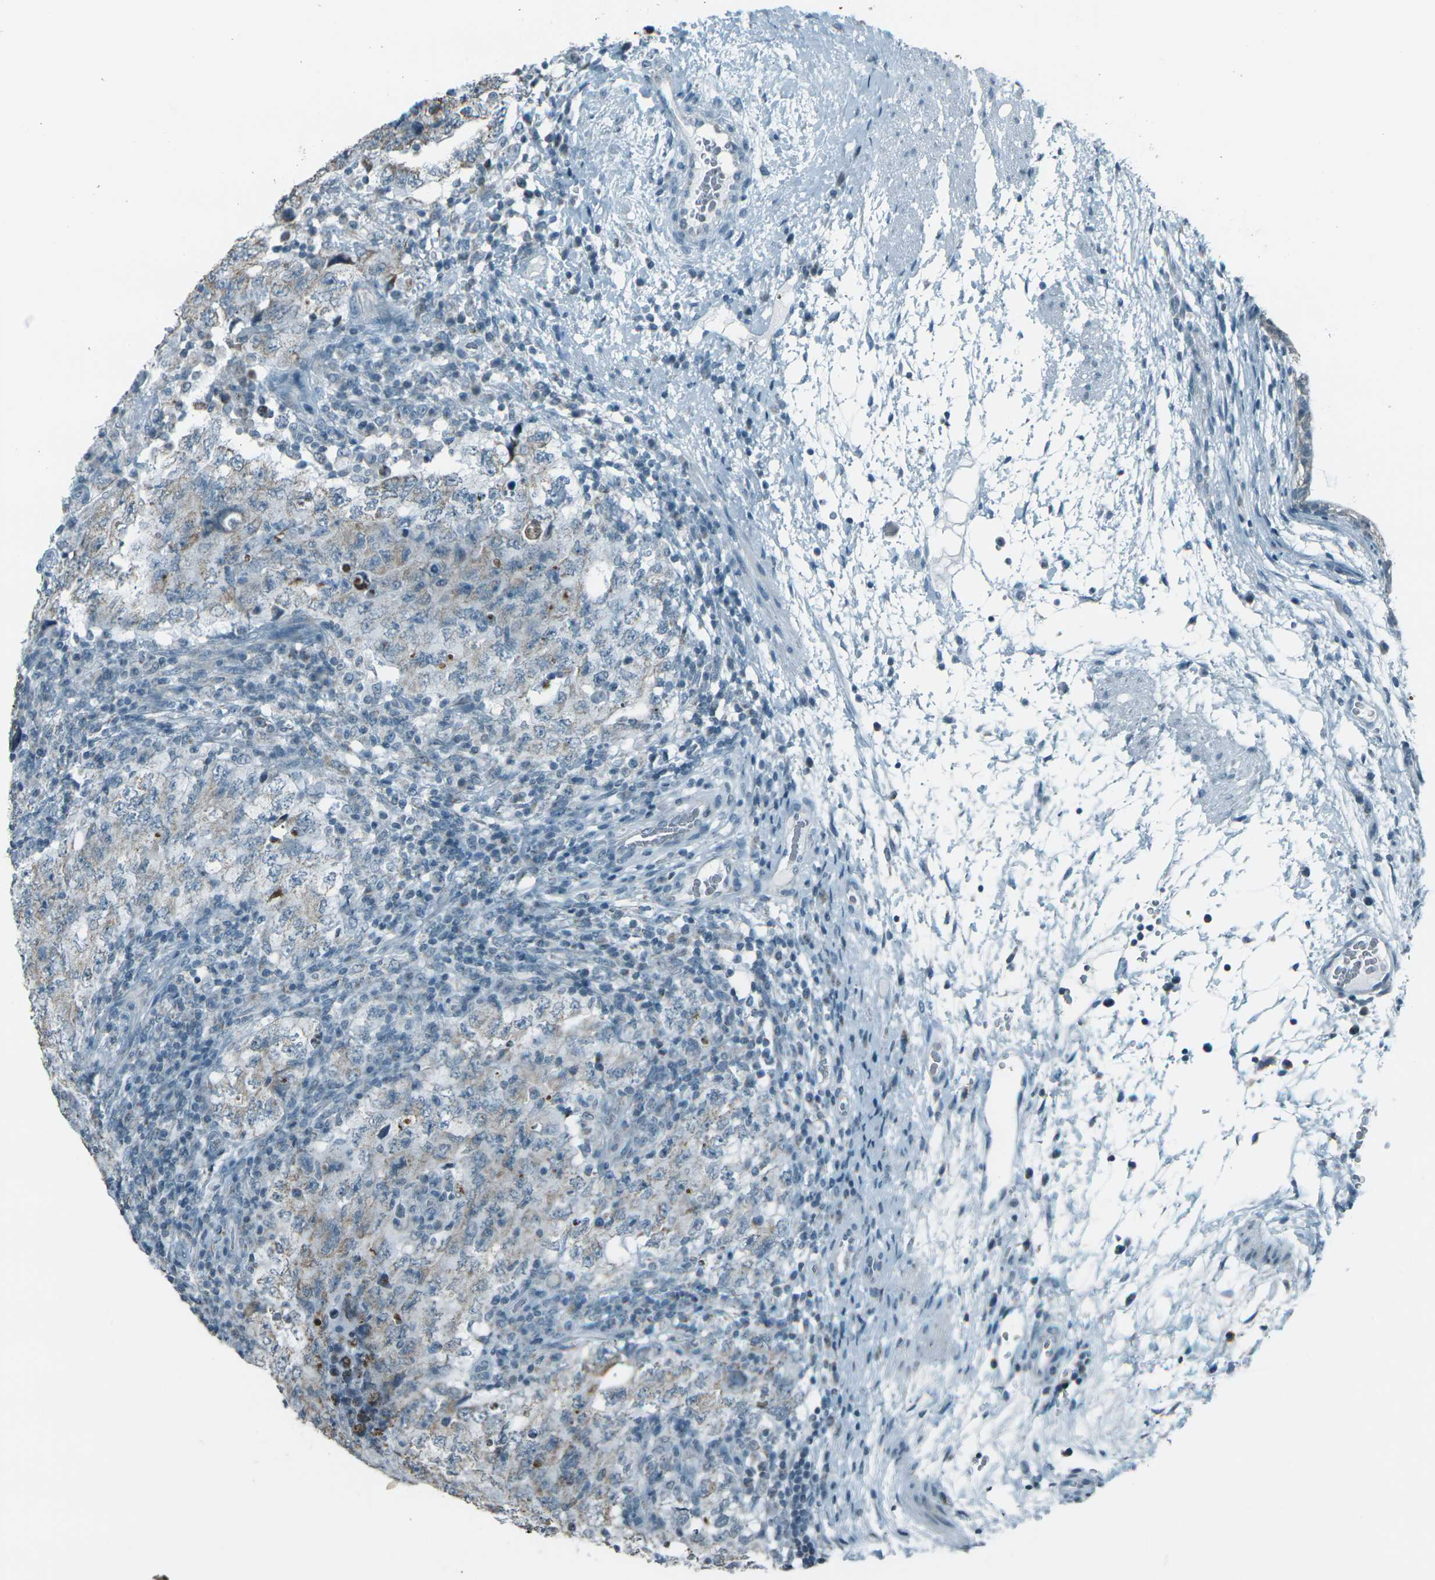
{"staining": {"intensity": "weak", "quantity": "25%-75%", "location": "cytoplasmic/membranous"}, "tissue": "testis cancer", "cell_type": "Tumor cells", "image_type": "cancer", "snomed": [{"axis": "morphology", "description": "Carcinoma, Embryonal, NOS"}, {"axis": "topography", "description": "Testis"}], "caption": "Immunohistochemistry (IHC) micrograph of neoplastic tissue: human embryonal carcinoma (testis) stained using immunohistochemistry (IHC) shows low levels of weak protein expression localized specifically in the cytoplasmic/membranous of tumor cells, appearing as a cytoplasmic/membranous brown color.", "gene": "H2BC1", "patient": {"sex": "male", "age": 26}}